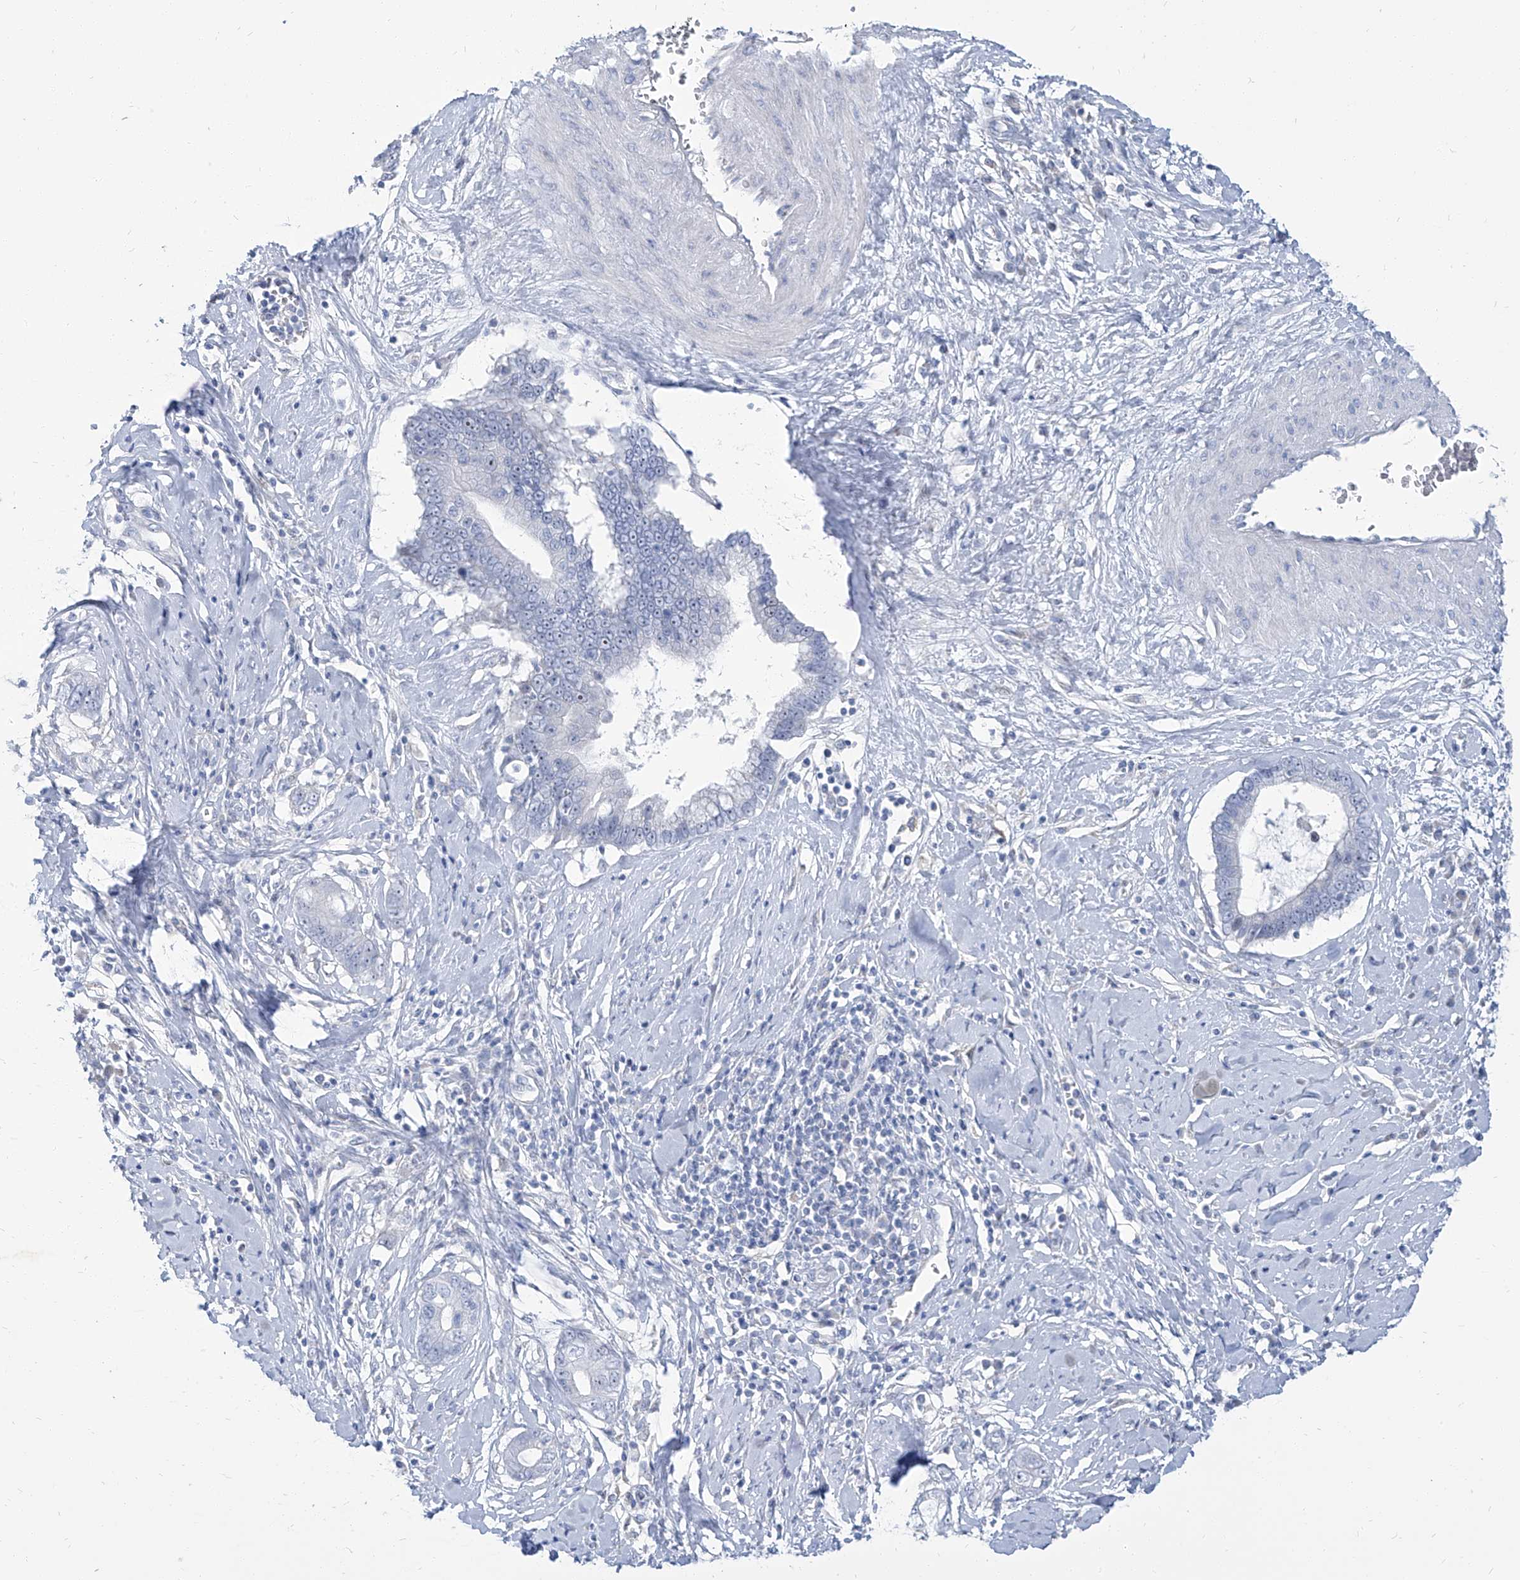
{"staining": {"intensity": "negative", "quantity": "none", "location": "none"}, "tissue": "cervical cancer", "cell_type": "Tumor cells", "image_type": "cancer", "snomed": [{"axis": "morphology", "description": "Adenocarcinoma, NOS"}, {"axis": "topography", "description": "Cervix"}], "caption": "A micrograph of human cervical cancer (adenocarcinoma) is negative for staining in tumor cells.", "gene": "TXLNB", "patient": {"sex": "female", "age": 44}}